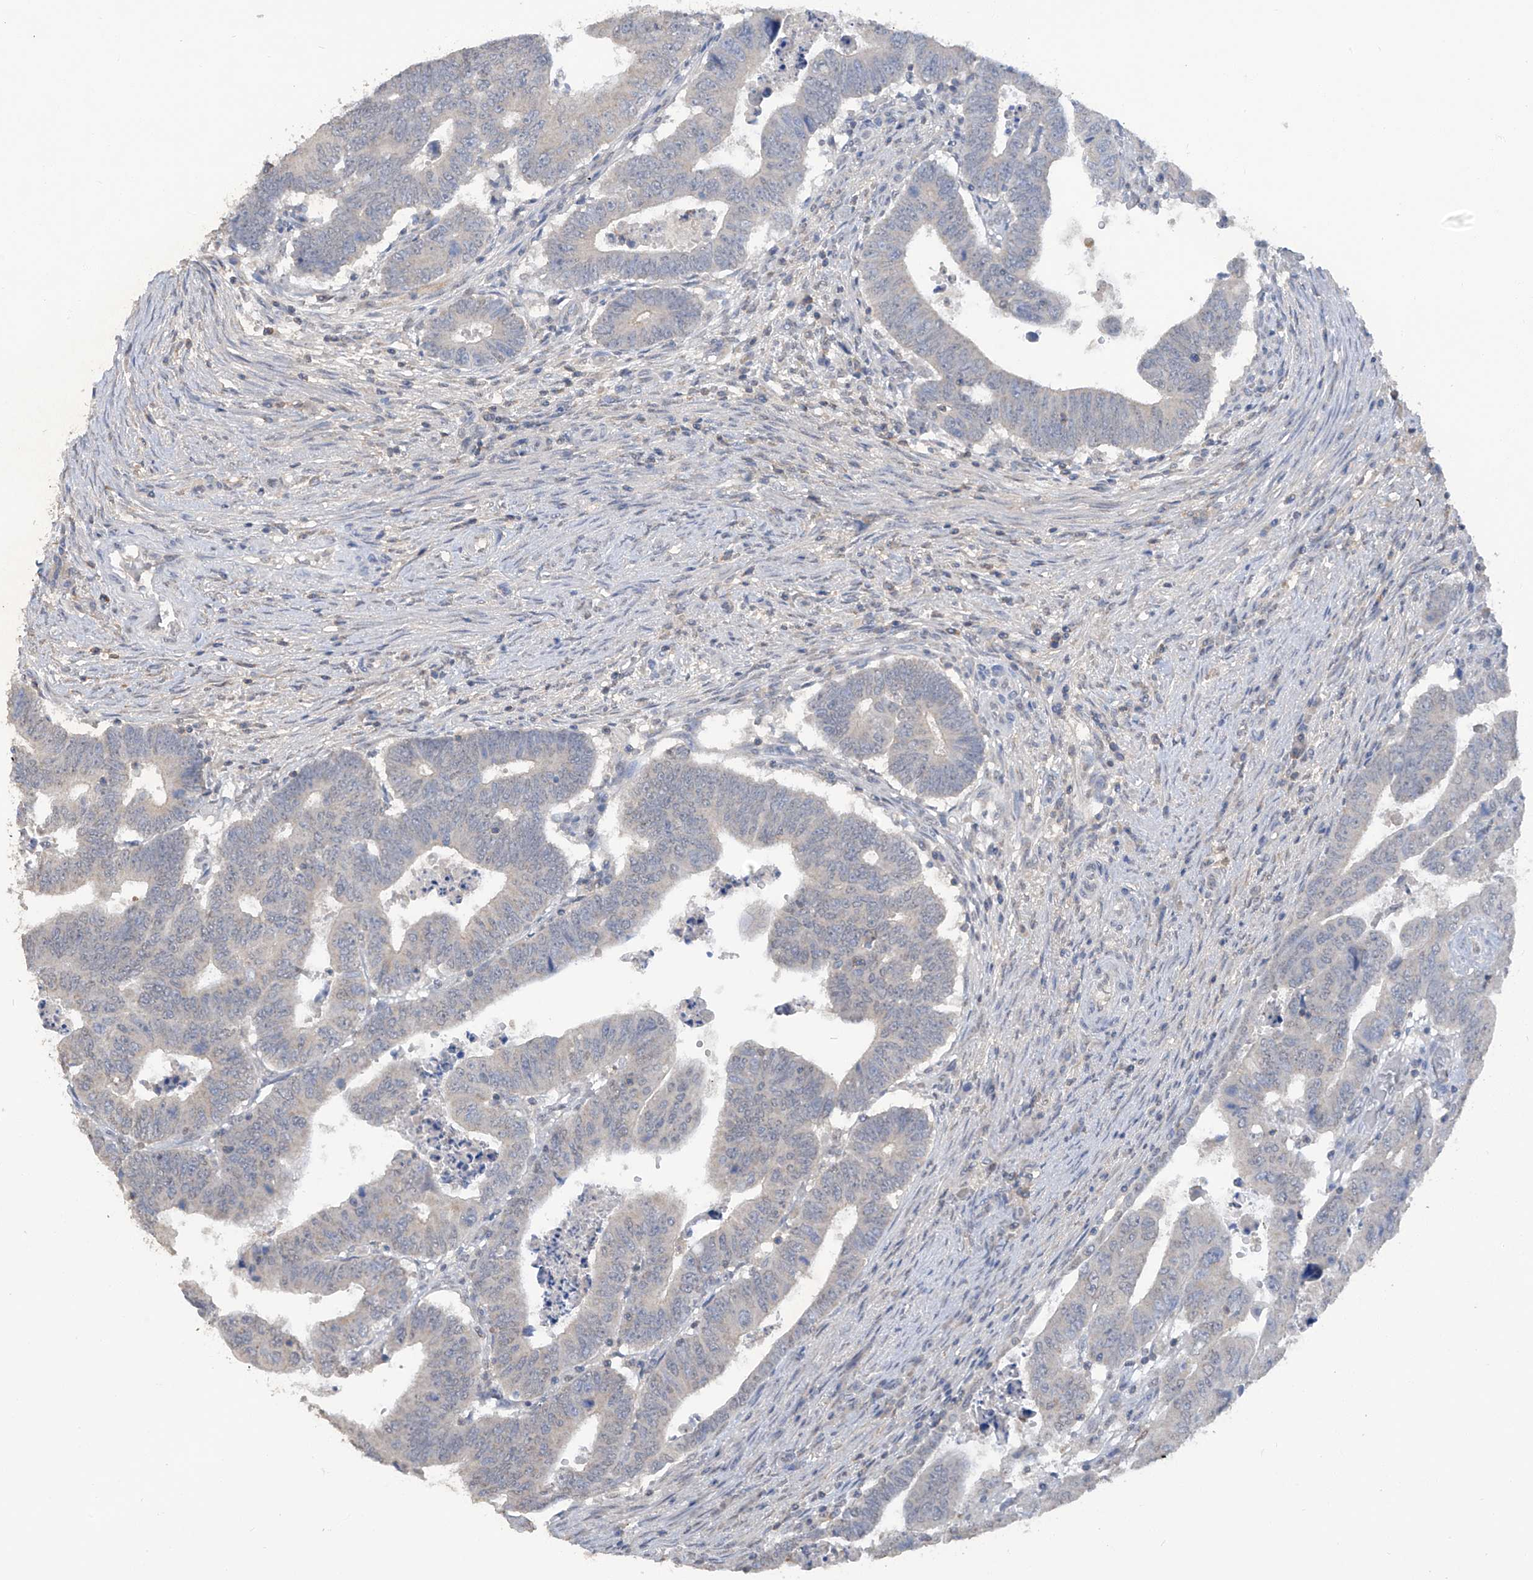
{"staining": {"intensity": "negative", "quantity": "none", "location": "none"}, "tissue": "colorectal cancer", "cell_type": "Tumor cells", "image_type": "cancer", "snomed": [{"axis": "morphology", "description": "Normal tissue, NOS"}, {"axis": "morphology", "description": "Adenocarcinoma, NOS"}, {"axis": "topography", "description": "Rectum"}], "caption": "Colorectal cancer (adenocarcinoma) stained for a protein using immunohistochemistry (IHC) demonstrates no expression tumor cells.", "gene": "HAS3", "patient": {"sex": "female", "age": 65}}